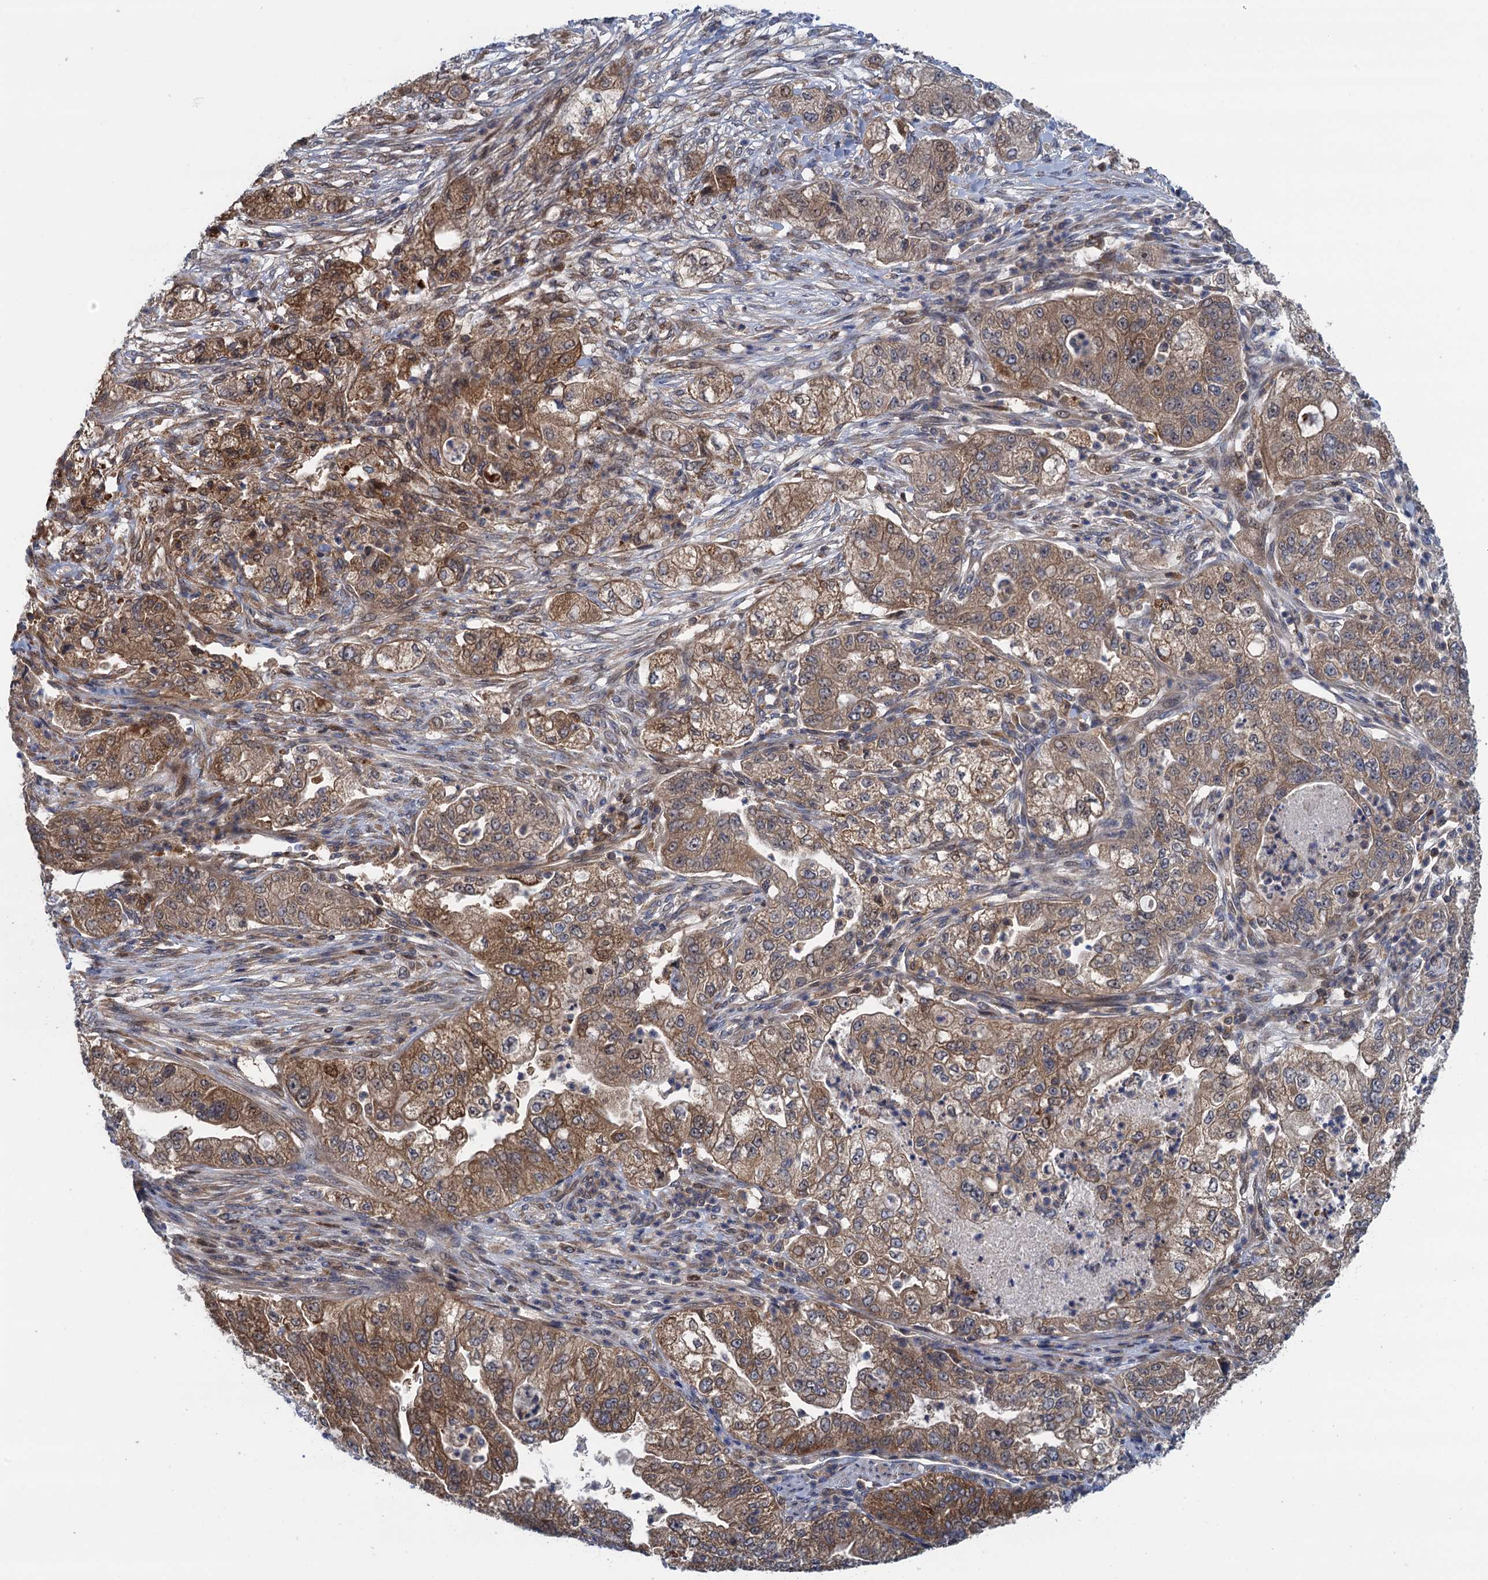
{"staining": {"intensity": "moderate", "quantity": ">75%", "location": "cytoplasmic/membranous"}, "tissue": "pancreatic cancer", "cell_type": "Tumor cells", "image_type": "cancer", "snomed": [{"axis": "morphology", "description": "Adenocarcinoma, NOS"}, {"axis": "topography", "description": "Pancreas"}], "caption": "Pancreatic cancer stained with a protein marker reveals moderate staining in tumor cells.", "gene": "CNTN5", "patient": {"sex": "female", "age": 78}}